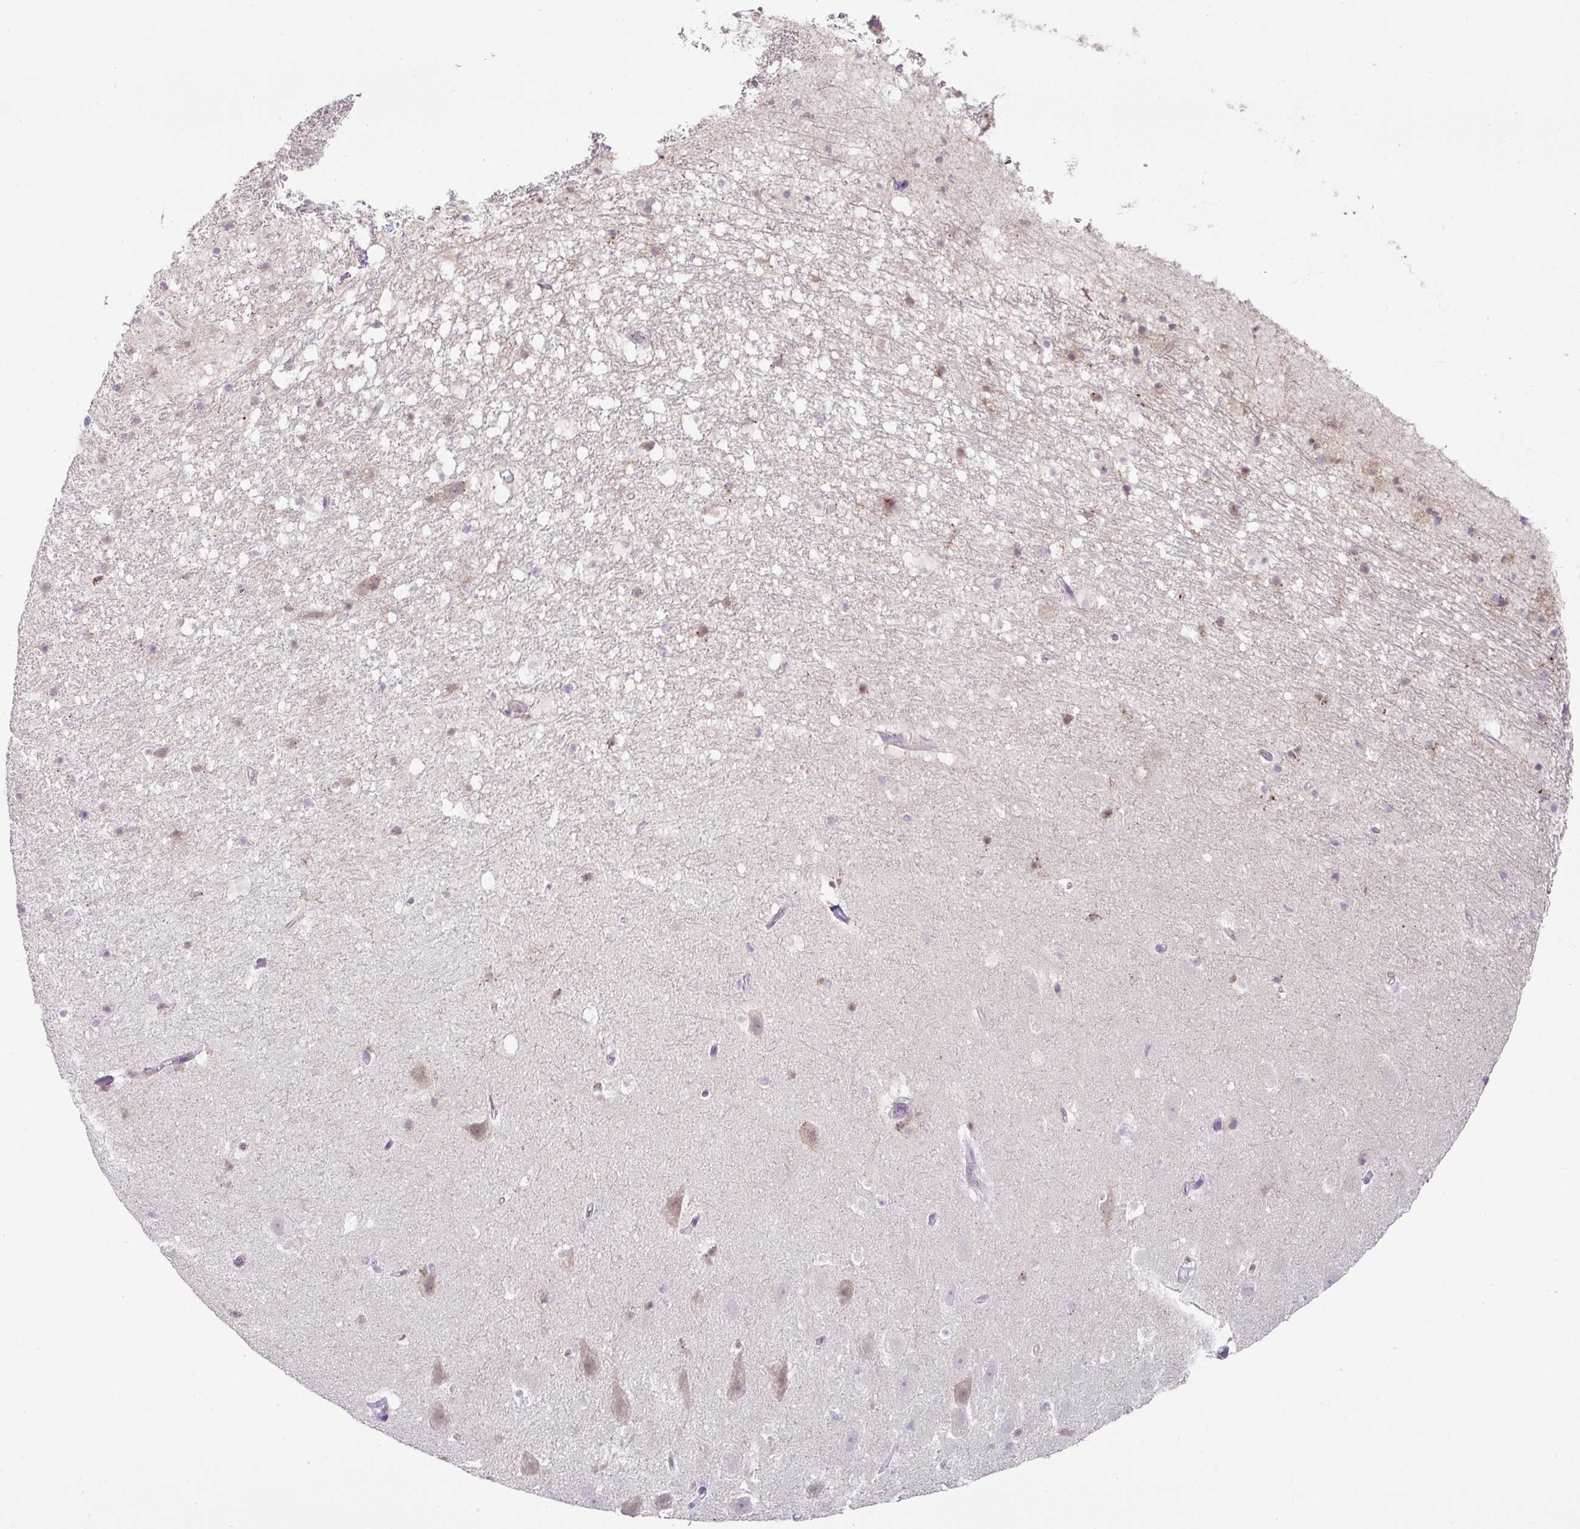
{"staining": {"intensity": "weak", "quantity": "<25%", "location": "cytoplasmic/membranous"}, "tissue": "hippocampus", "cell_type": "Glial cells", "image_type": "normal", "snomed": [{"axis": "morphology", "description": "Normal tissue, NOS"}, {"axis": "topography", "description": "Hippocampus"}], "caption": "This is an IHC image of unremarkable hippocampus. There is no positivity in glial cells.", "gene": "PLEKHH3", "patient": {"sex": "male", "age": 37}}